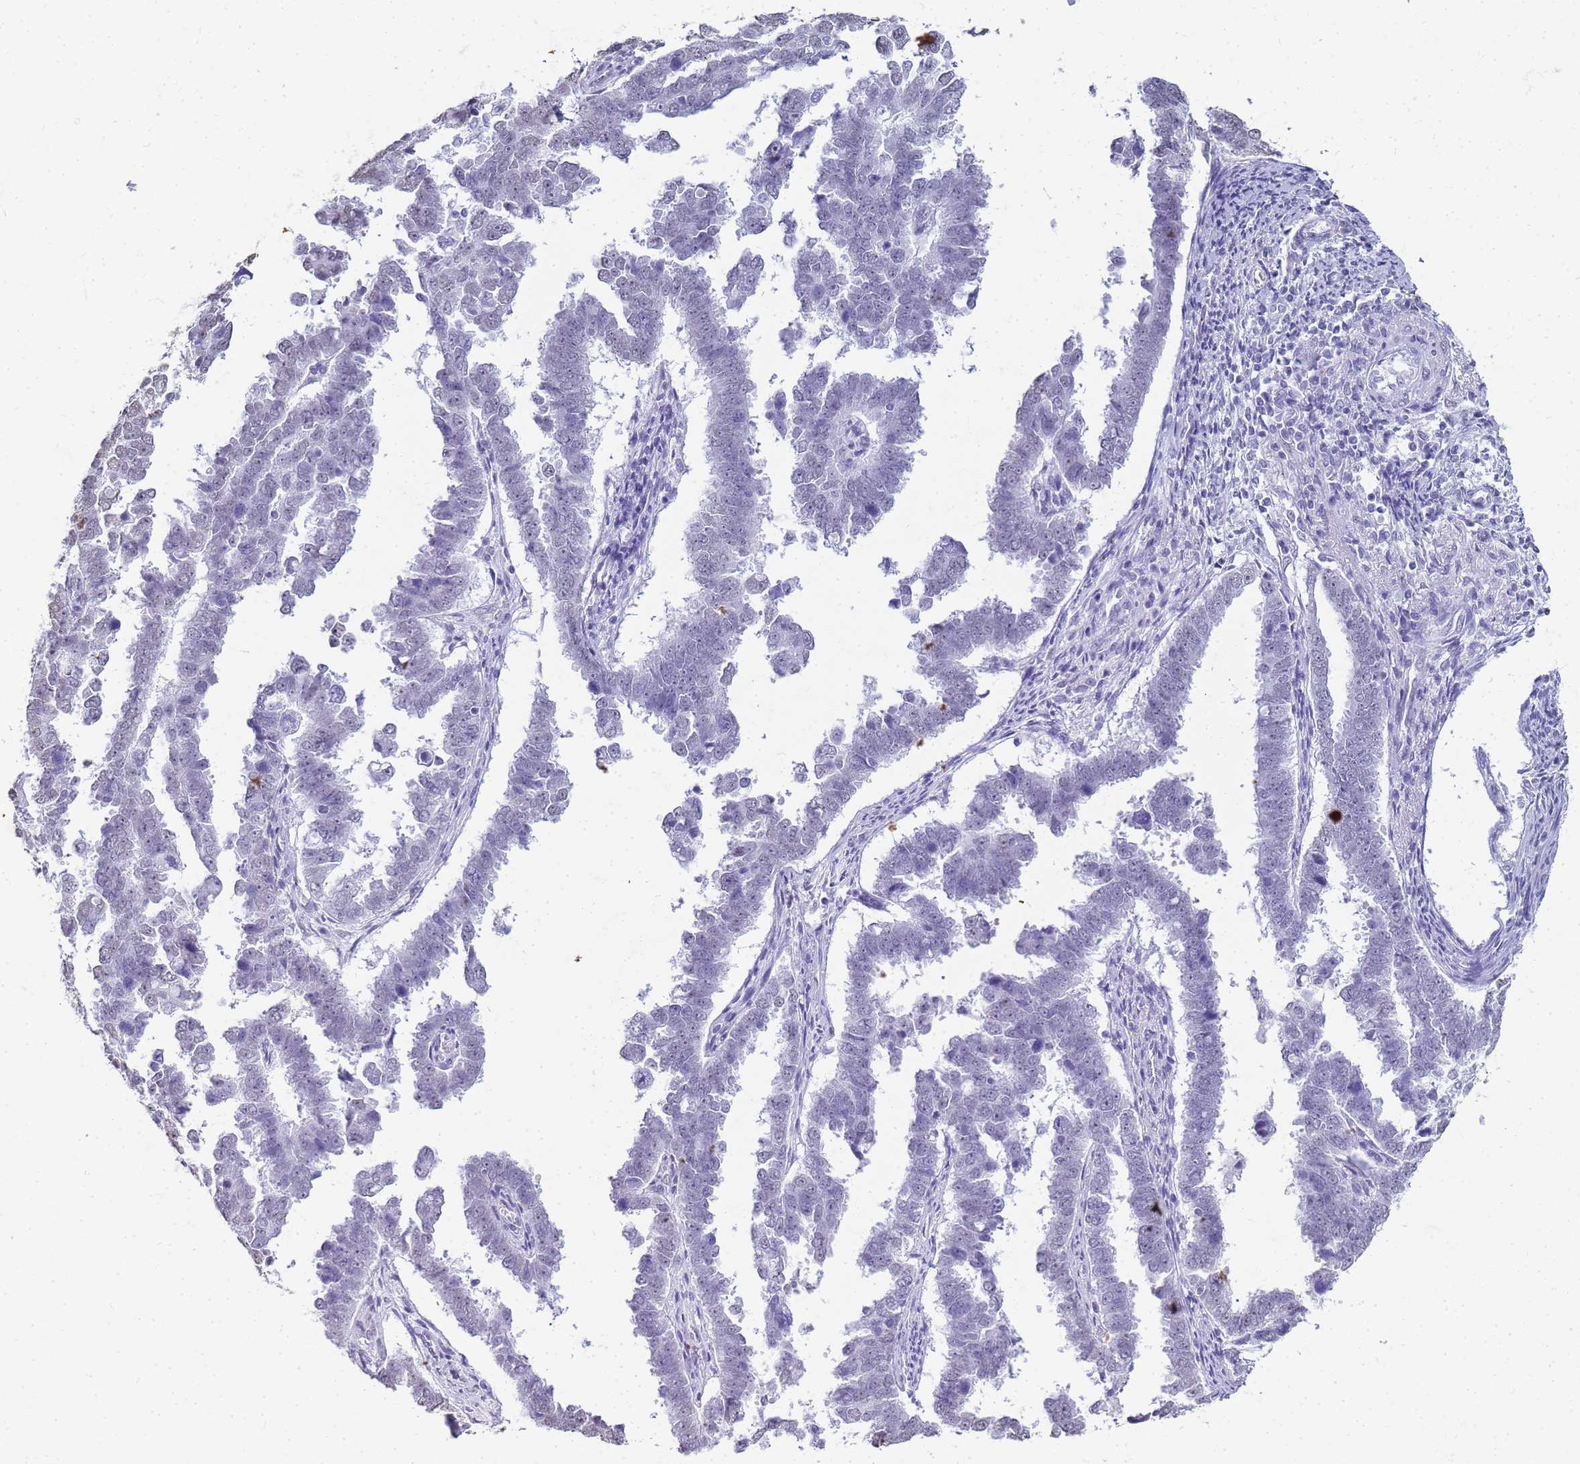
{"staining": {"intensity": "negative", "quantity": "none", "location": "none"}, "tissue": "endometrial cancer", "cell_type": "Tumor cells", "image_type": "cancer", "snomed": [{"axis": "morphology", "description": "Adenocarcinoma, NOS"}, {"axis": "topography", "description": "Endometrium"}], "caption": "This photomicrograph is of endometrial cancer stained with immunohistochemistry (IHC) to label a protein in brown with the nuclei are counter-stained blue. There is no positivity in tumor cells.", "gene": "SLC7A9", "patient": {"sex": "female", "age": 75}}